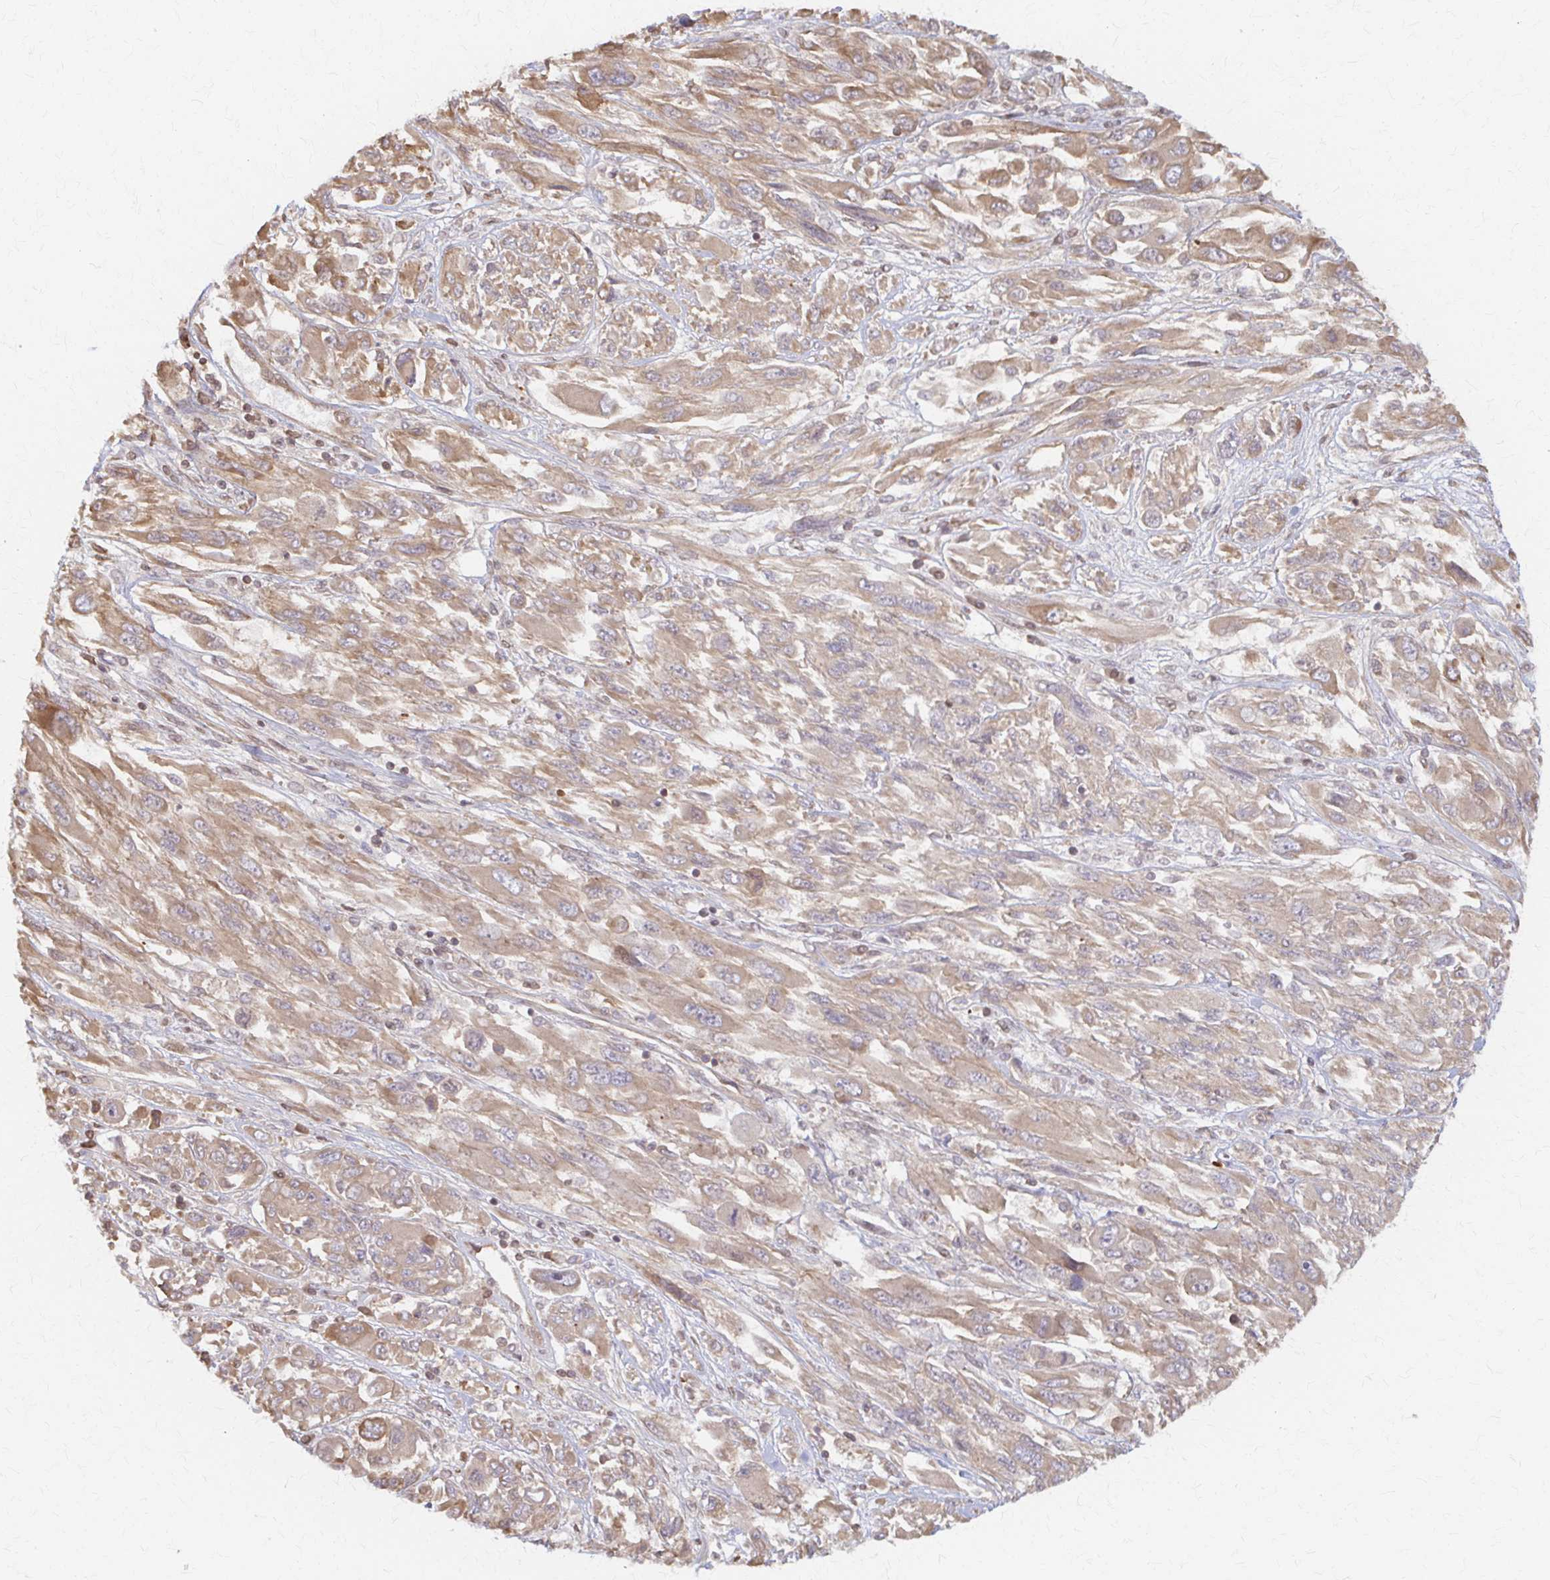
{"staining": {"intensity": "weak", "quantity": ">75%", "location": "cytoplasmic/membranous"}, "tissue": "melanoma", "cell_type": "Tumor cells", "image_type": "cancer", "snomed": [{"axis": "morphology", "description": "Malignant melanoma, NOS"}, {"axis": "topography", "description": "Skin"}], "caption": "IHC photomicrograph of neoplastic tissue: human melanoma stained using IHC displays low levels of weak protein expression localized specifically in the cytoplasmic/membranous of tumor cells, appearing as a cytoplasmic/membranous brown color.", "gene": "ARHGAP35", "patient": {"sex": "female", "age": 91}}